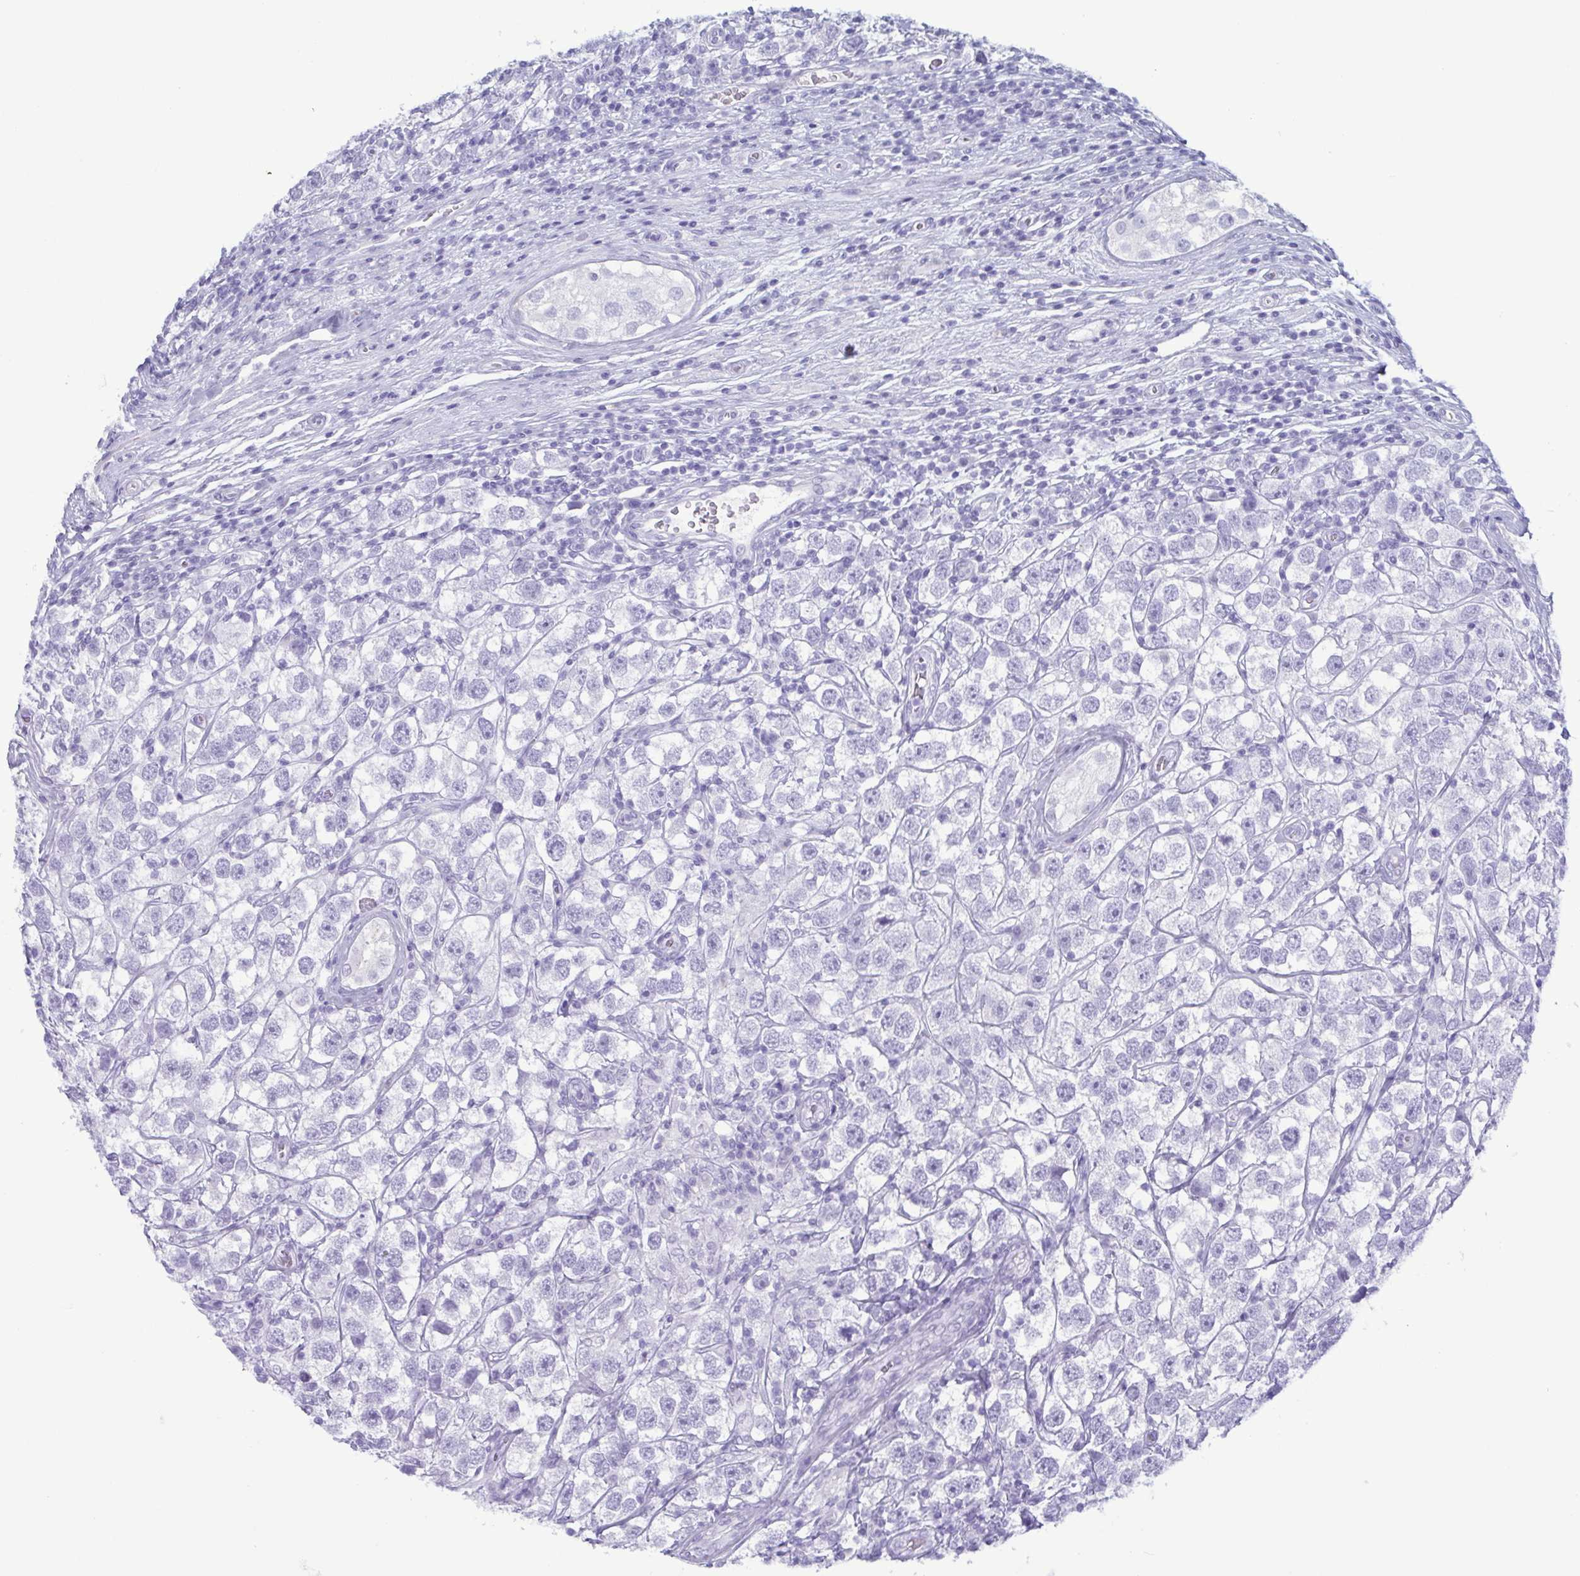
{"staining": {"intensity": "negative", "quantity": "none", "location": "none"}, "tissue": "testis cancer", "cell_type": "Tumor cells", "image_type": "cancer", "snomed": [{"axis": "morphology", "description": "Seminoma, NOS"}, {"axis": "topography", "description": "Testis"}], "caption": "Immunohistochemistry (IHC) photomicrograph of neoplastic tissue: human seminoma (testis) stained with DAB (3,3'-diaminobenzidine) exhibits no significant protein expression in tumor cells.", "gene": "LTF", "patient": {"sex": "male", "age": 26}}